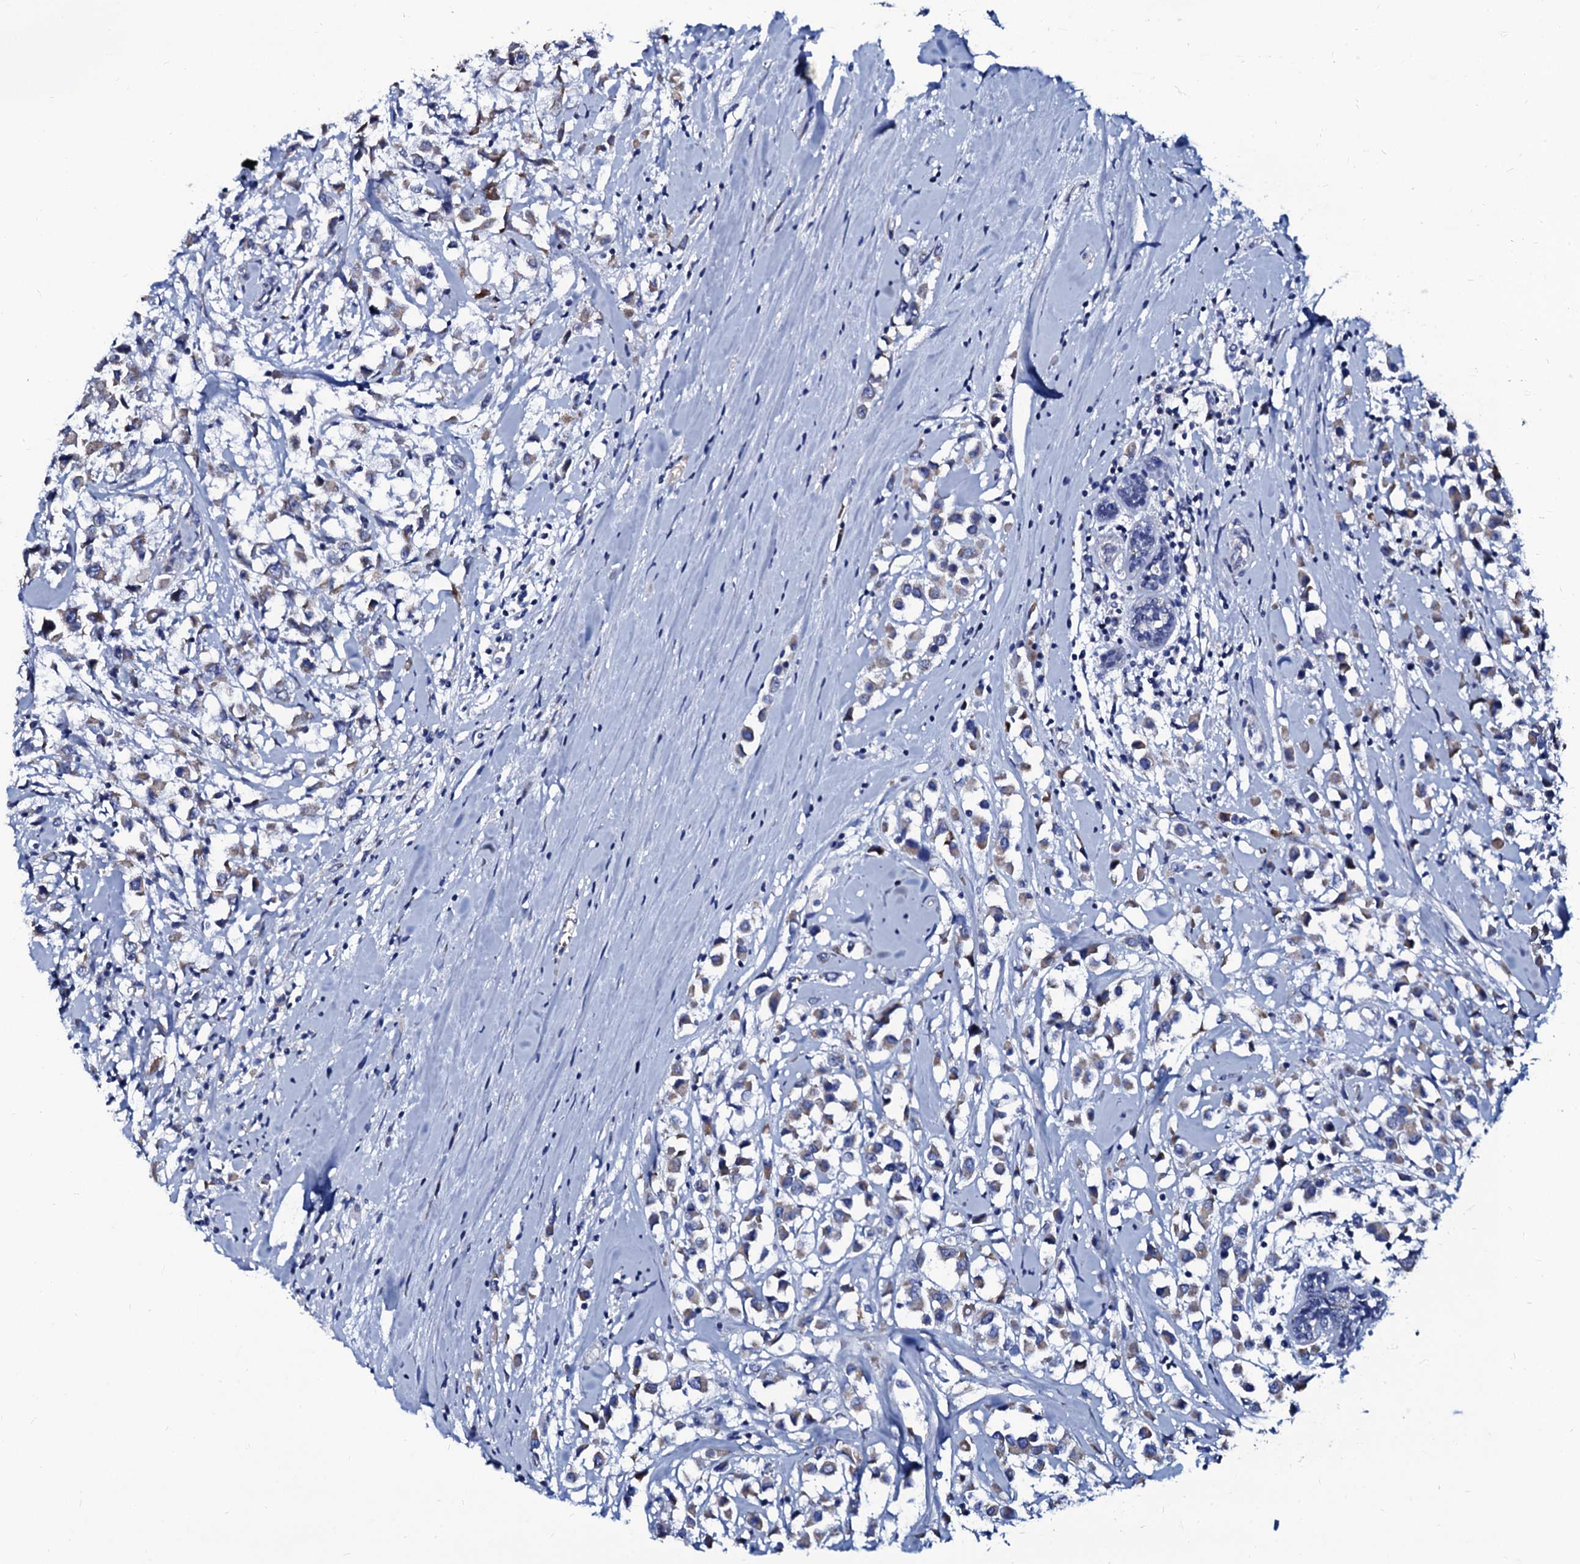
{"staining": {"intensity": "weak", "quantity": "<25%", "location": "cytoplasmic/membranous"}, "tissue": "breast cancer", "cell_type": "Tumor cells", "image_type": "cancer", "snomed": [{"axis": "morphology", "description": "Duct carcinoma"}, {"axis": "topography", "description": "Breast"}], "caption": "This is an IHC micrograph of invasive ductal carcinoma (breast). There is no positivity in tumor cells.", "gene": "SLC37A4", "patient": {"sex": "female", "age": 61}}